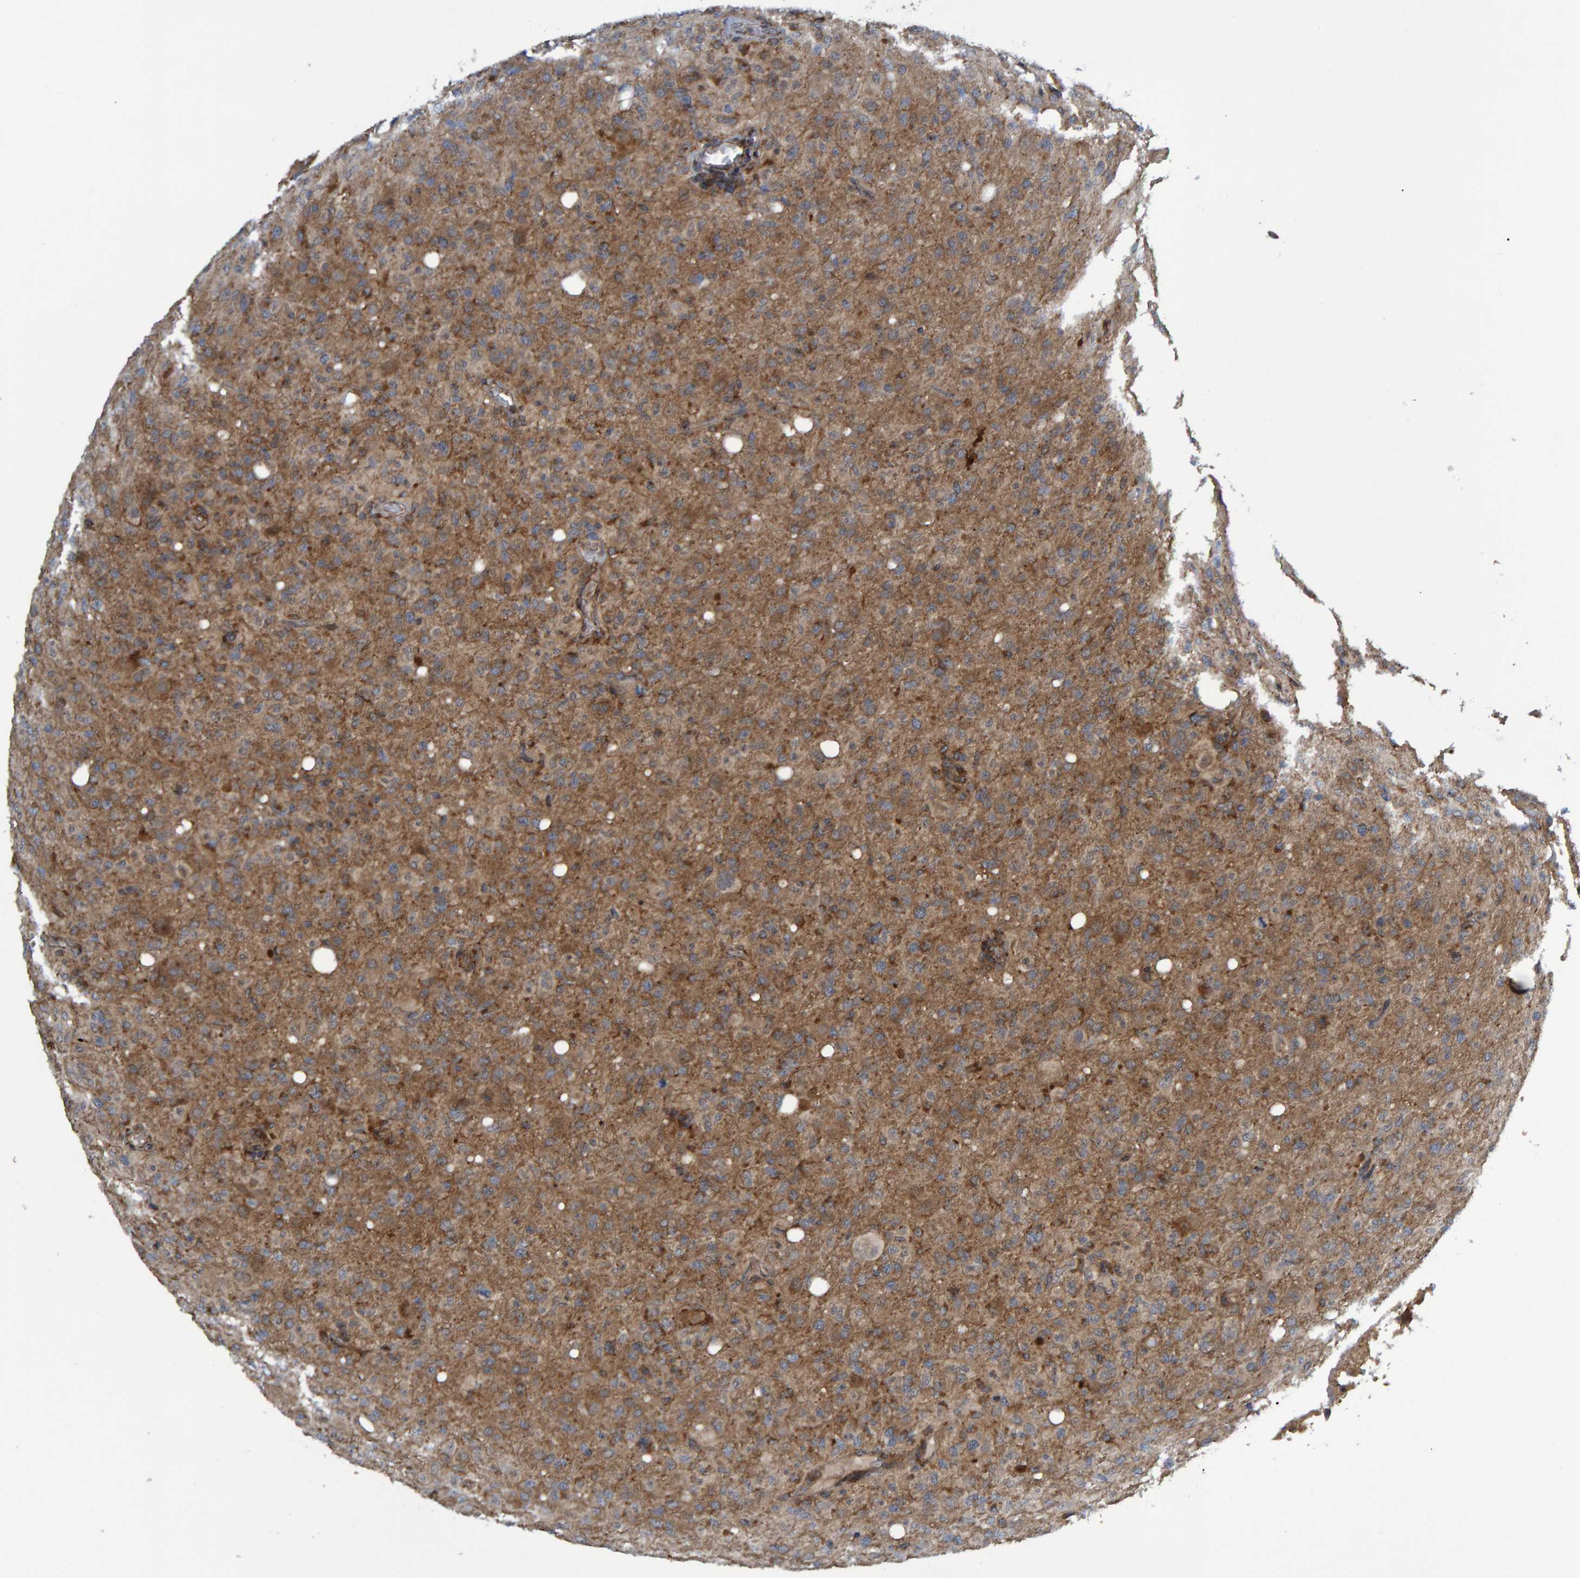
{"staining": {"intensity": "moderate", "quantity": ">75%", "location": "cytoplasmic/membranous"}, "tissue": "glioma", "cell_type": "Tumor cells", "image_type": "cancer", "snomed": [{"axis": "morphology", "description": "Glioma, malignant, High grade"}, {"axis": "topography", "description": "Brain"}], "caption": "Moderate cytoplasmic/membranous positivity for a protein is identified in about >75% of tumor cells of glioma using immunohistochemistry.", "gene": "ATP6V1H", "patient": {"sex": "female", "age": 57}}